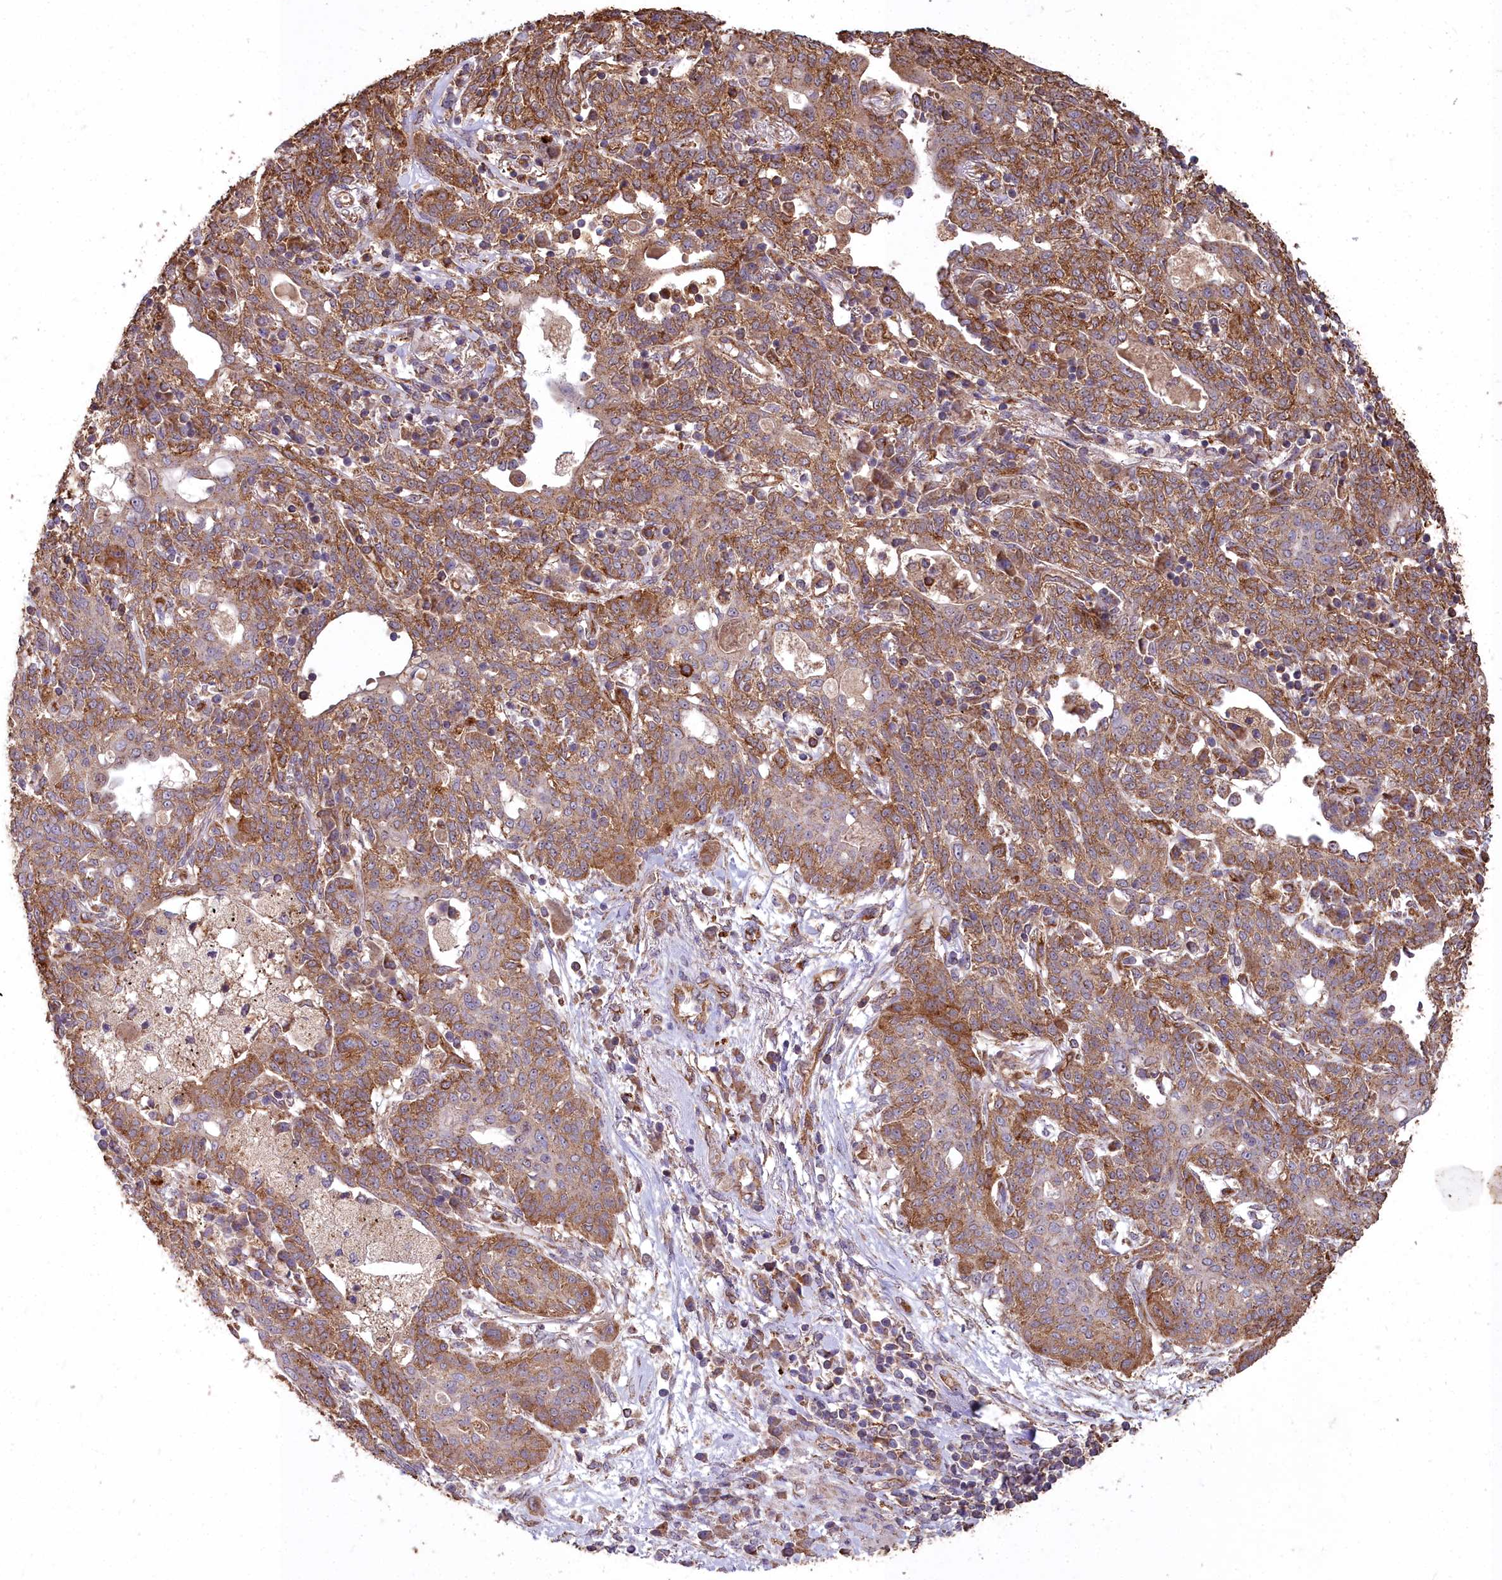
{"staining": {"intensity": "moderate", "quantity": ">75%", "location": "cytoplasmic/membranous"}, "tissue": "lung cancer", "cell_type": "Tumor cells", "image_type": "cancer", "snomed": [{"axis": "morphology", "description": "Squamous cell carcinoma, NOS"}, {"axis": "topography", "description": "Lung"}], "caption": "Protein expression analysis of squamous cell carcinoma (lung) reveals moderate cytoplasmic/membranous positivity in approximately >75% of tumor cells.", "gene": "CEMIP2", "patient": {"sex": "female", "age": 70}}